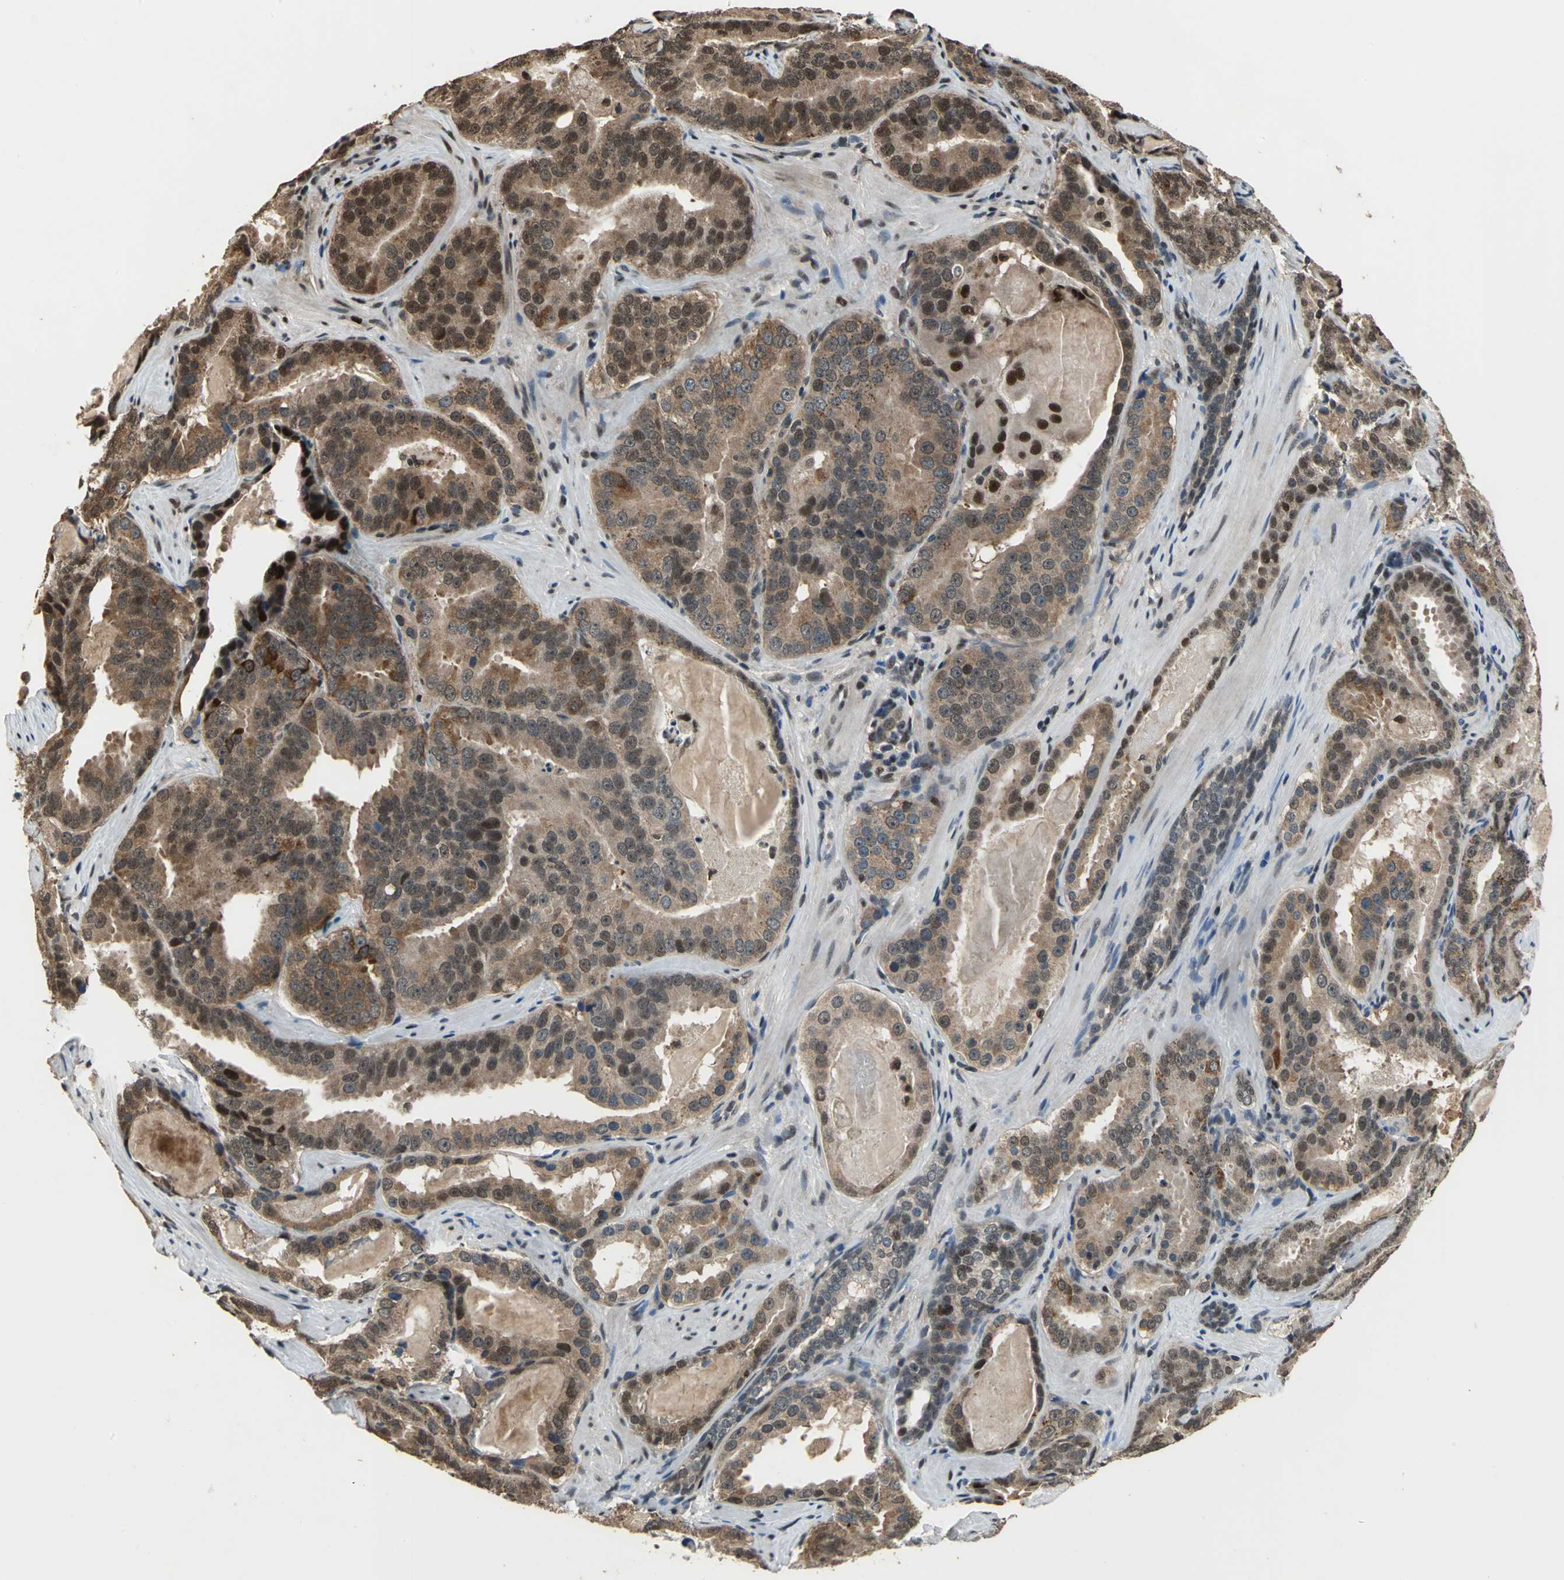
{"staining": {"intensity": "moderate", "quantity": "25%-75%", "location": "cytoplasmic/membranous,nuclear"}, "tissue": "prostate cancer", "cell_type": "Tumor cells", "image_type": "cancer", "snomed": [{"axis": "morphology", "description": "Adenocarcinoma, Low grade"}, {"axis": "topography", "description": "Prostate"}], "caption": "The image exhibits a brown stain indicating the presence of a protein in the cytoplasmic/membranous and nuclear of tumor cells in prostate adenocarcinoma (low-grade).", "gene": "MIS18BP1", "patient": {"sex": "male", "age": 59}}